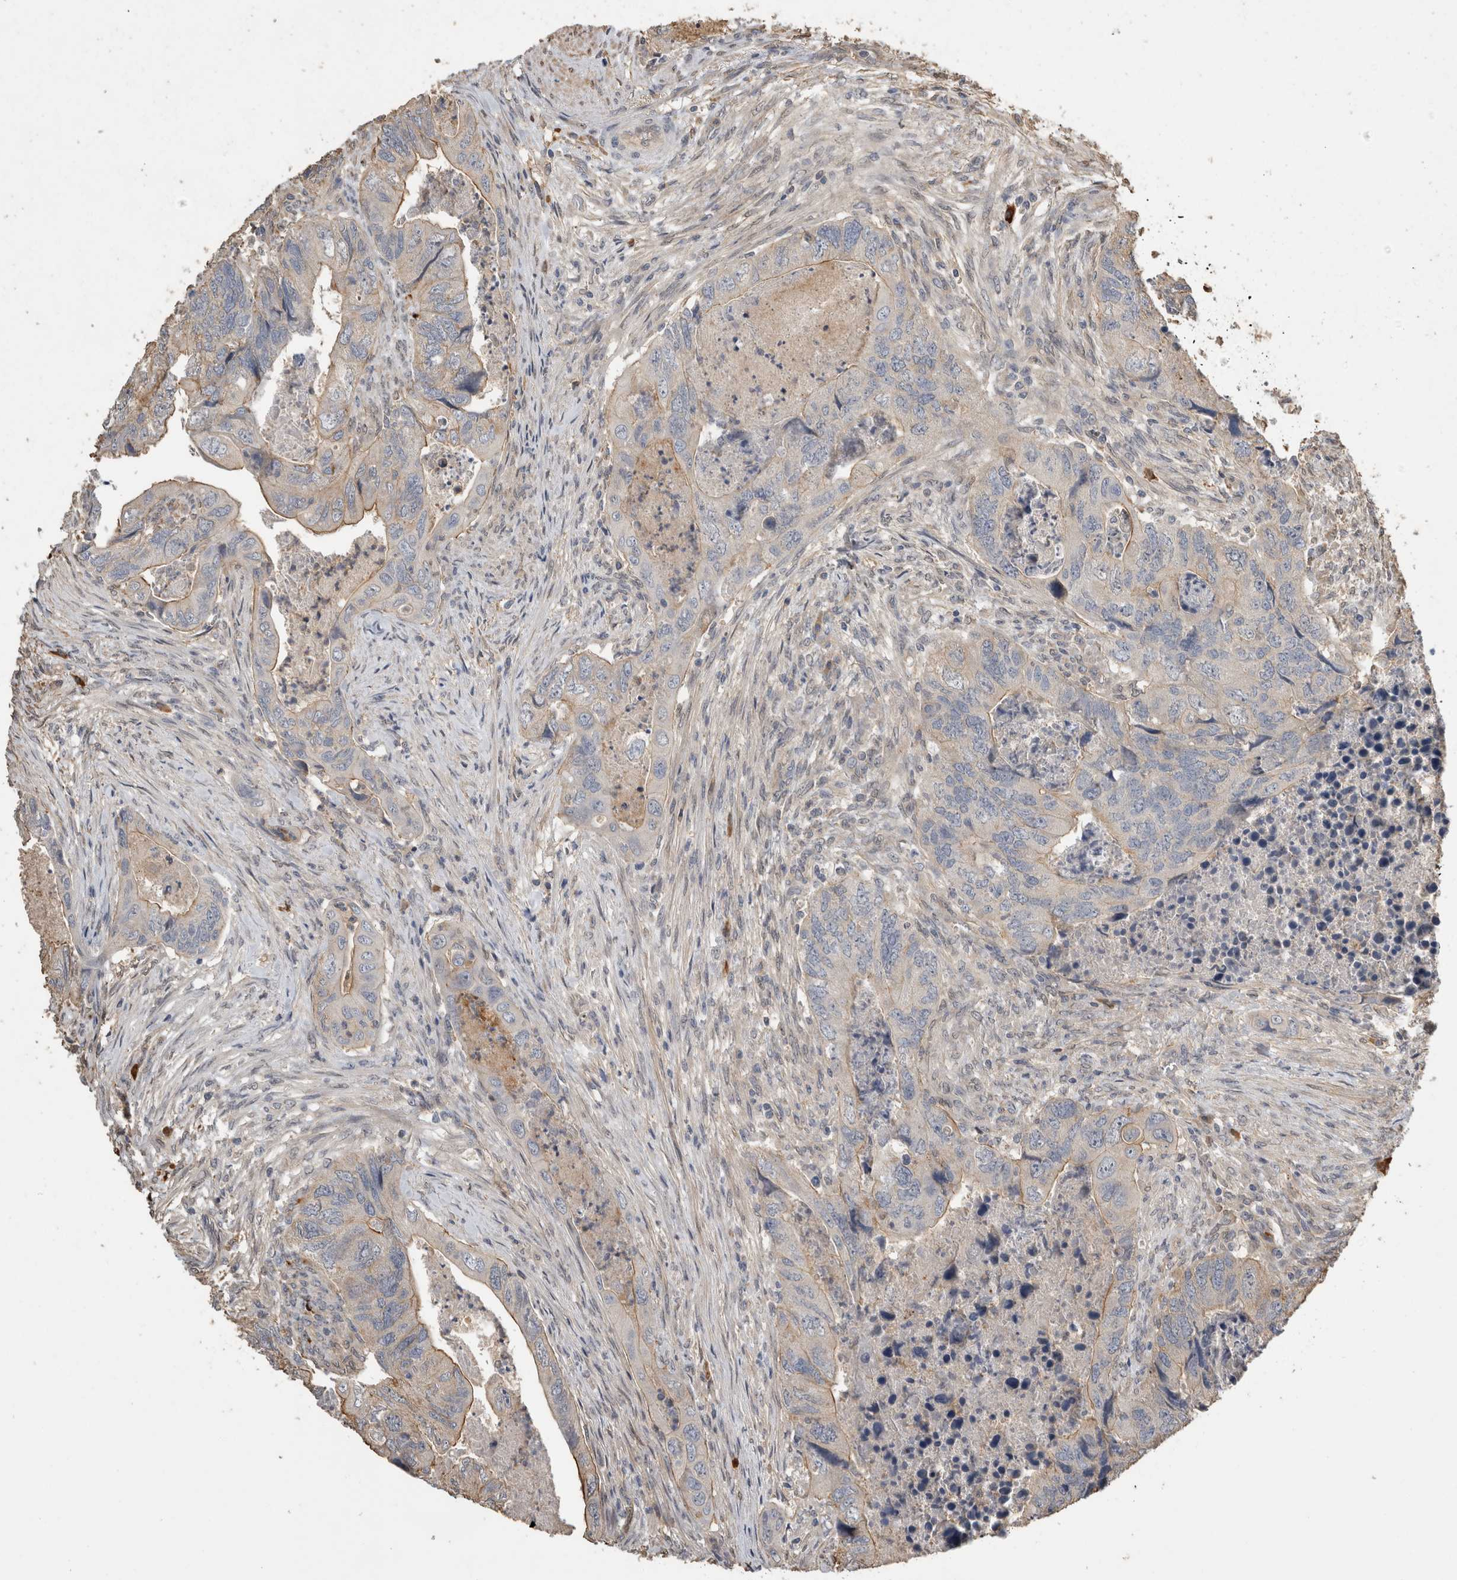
{"staining": {"intensity": "weak", "quantity": "25%-75%", "location": "cytoplasmic/membranous"}, "tissue": "colorectal cancer", "cell_type": "Tumor cells", "image_type": "cancer", "snomed": [{"axis": "morphology", "description": "Adenocarcinoma, NOS"}, {"axis": "topography", "description": "Rectum"}], "caption": "This is an image of immunohistochemistry staining of colorectal cancer (adenocarcinoma), which shows weak positivity in the cytoplasmic/membranous of tumor cells.", "gene": "RHPN1", "patient": {"sex": "male", "age": 63}}